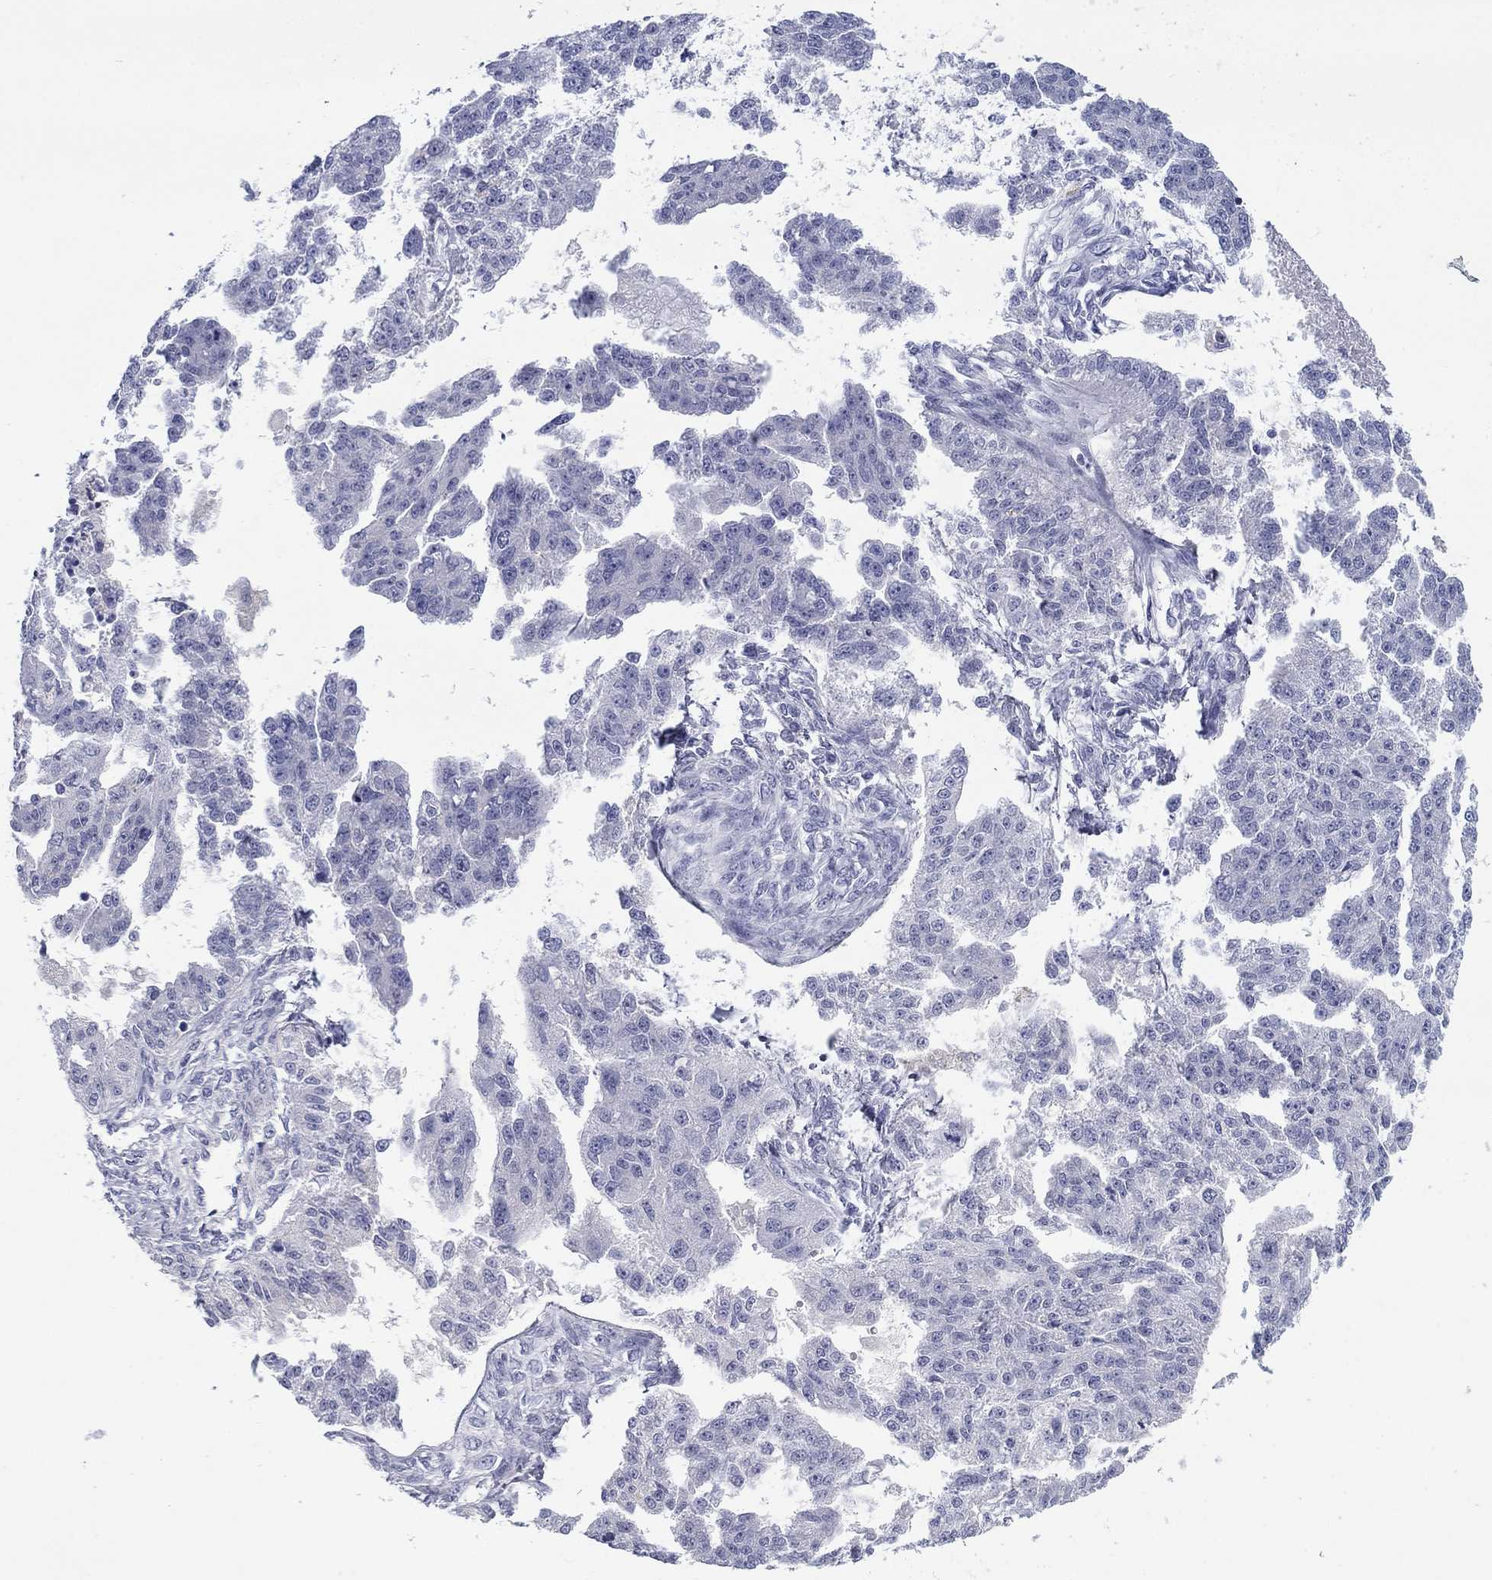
{"staining": {"intensity": "negative", "quantity": "none", "location": "none"}, "tissue": "ovarian cancer", "cell_type": "Tumor cells", "image_type": "cancer", "snomed": [{"axis": "morphology", "description": "Cystadenocarcinoma, serous, NOS"}, {"axis": "topography", "description": "Ovary"}], "caption": "The IHC image has no significant staining in tumor cells of serous cystadenocarcinoma (ovarian) tissue.", "gene": "TCFL5", "patient": {"sex": "female", "age": 58}}